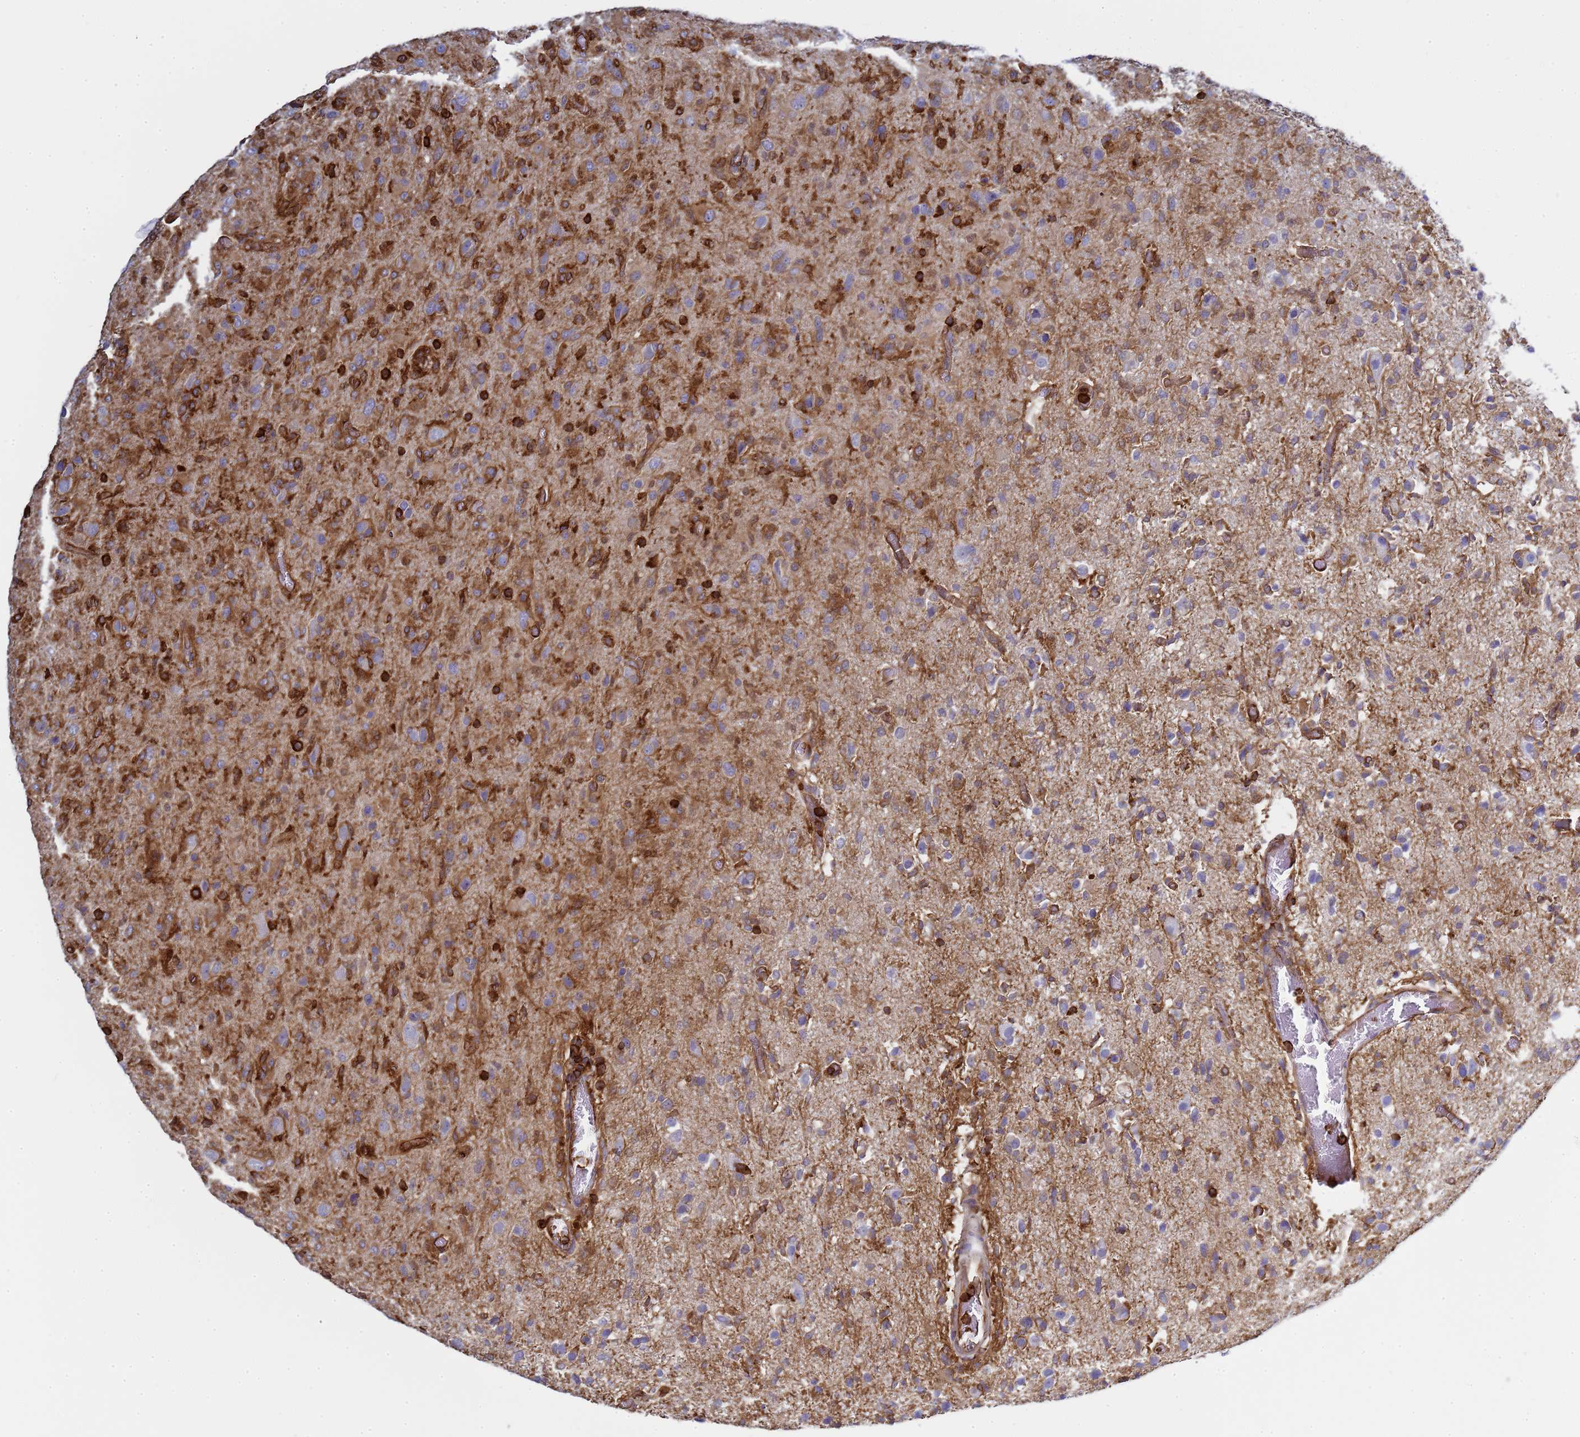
{"staining": {"intensity": "moderate", "quantity": "25%-75%", "location": "cytoplasmic/membranous"}, "tissue": "glioma", "cell_type": "Tumor cells", "image_type": "cancer", "snomed": [{"axis": "morphology", "description": "Glioma, malignant, High grade"}, {"axis": "topography", "description": "Brain"}], "caption": "Moderate cytoplasmic/membranous expression for a protein is identified in approximately 25%-75% of tumor cells of glioma using IHC.", "gene": "ZBTB8OS", "patient": {"sex": "female", "age": 57}}